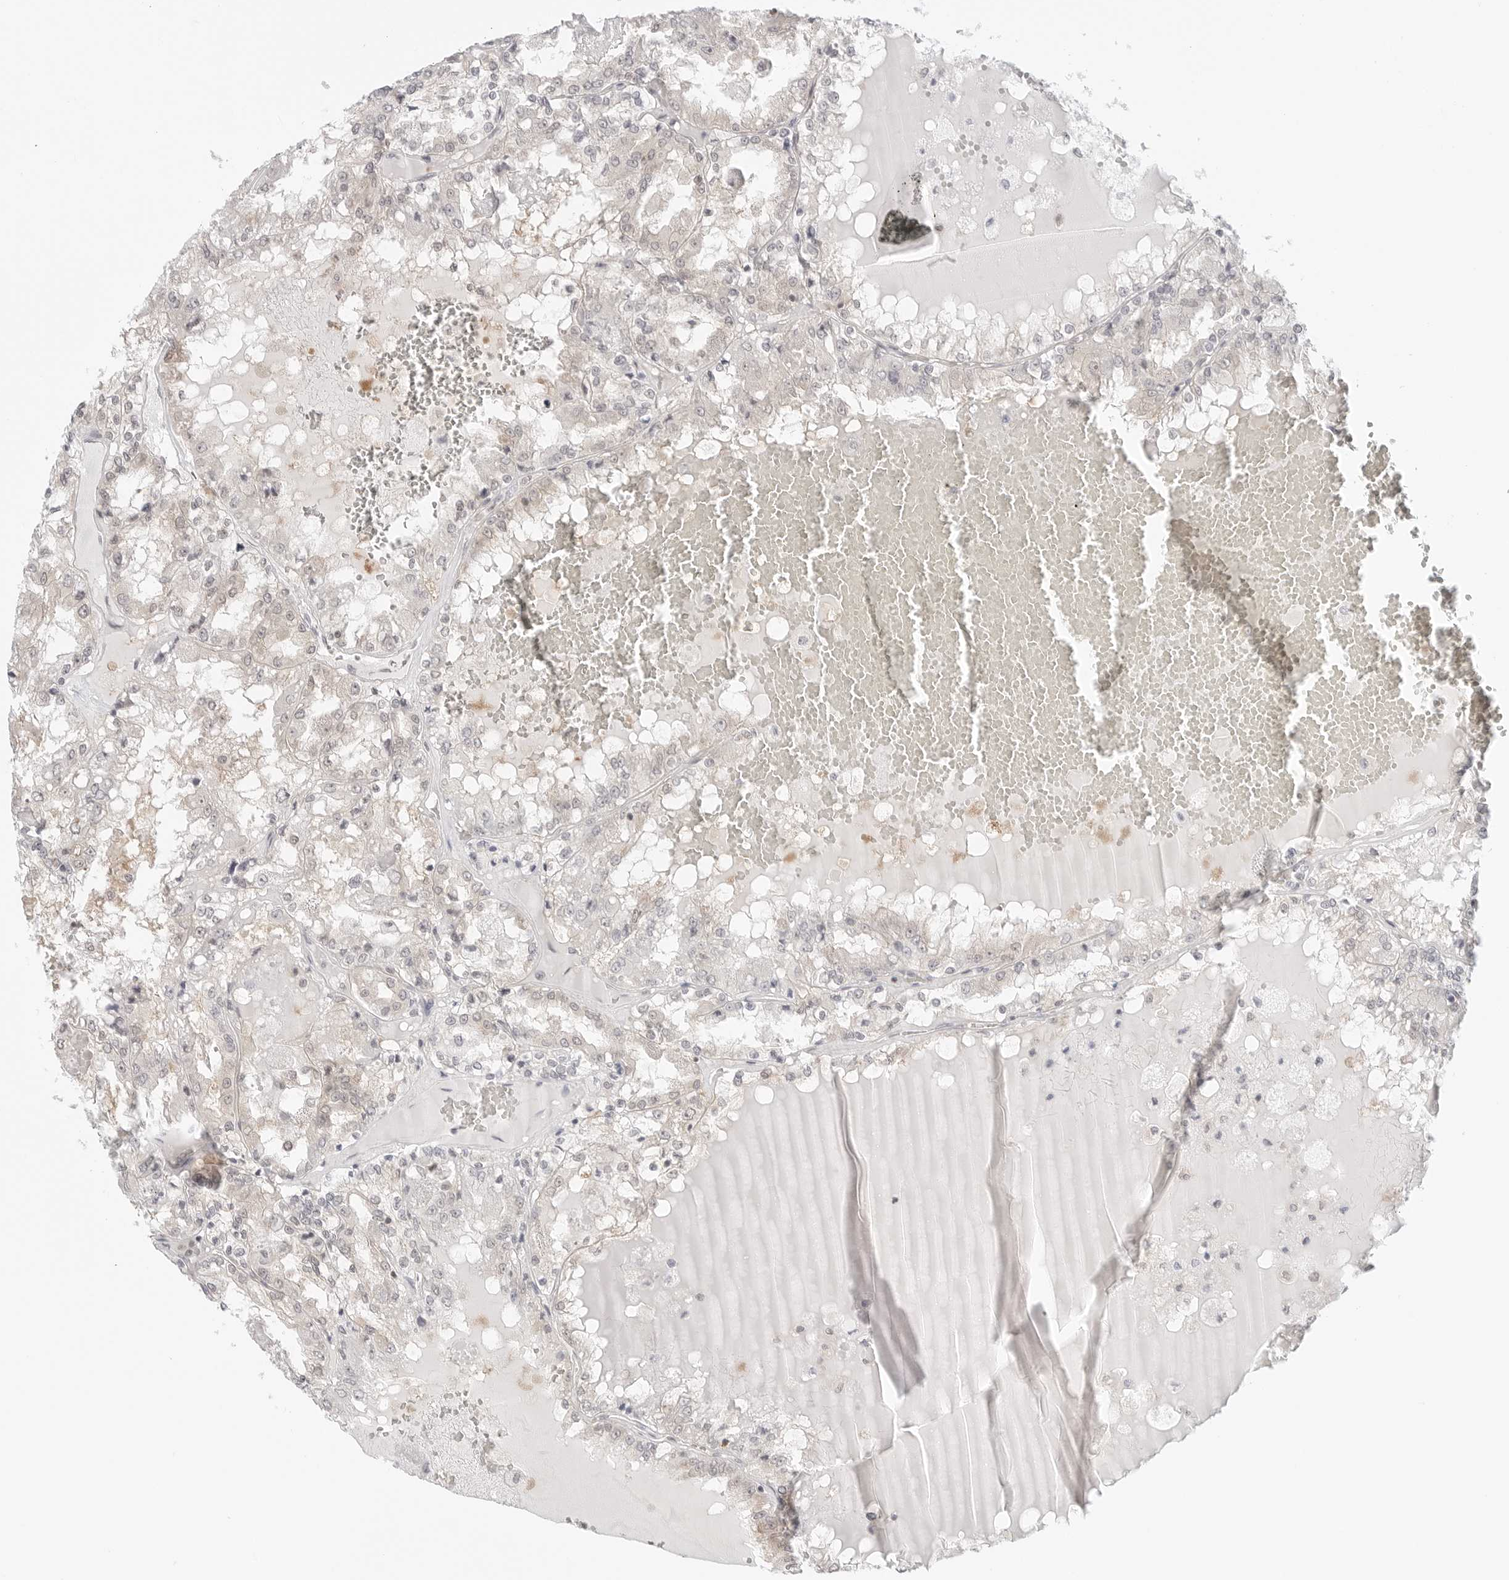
{"staining": {"intensity": "negative", "quantity": "none", "location": "none"}, "tissue": "renal cancer", "cell_type": "Tumor cells", "image_type": "cancer", "snomed": [{"axis": "morphology", "description": "Adenocarcinoma, NOS"}, {"axis": "topography", "description": "Kidney"}], "caption": "Immunohistochemical staining of human renal cancer (adenocarcinoma) demonstrates no significant positivity in tumor cells.", "gene": "NUDC", "patient": {"sex": "female", "age": 56}}